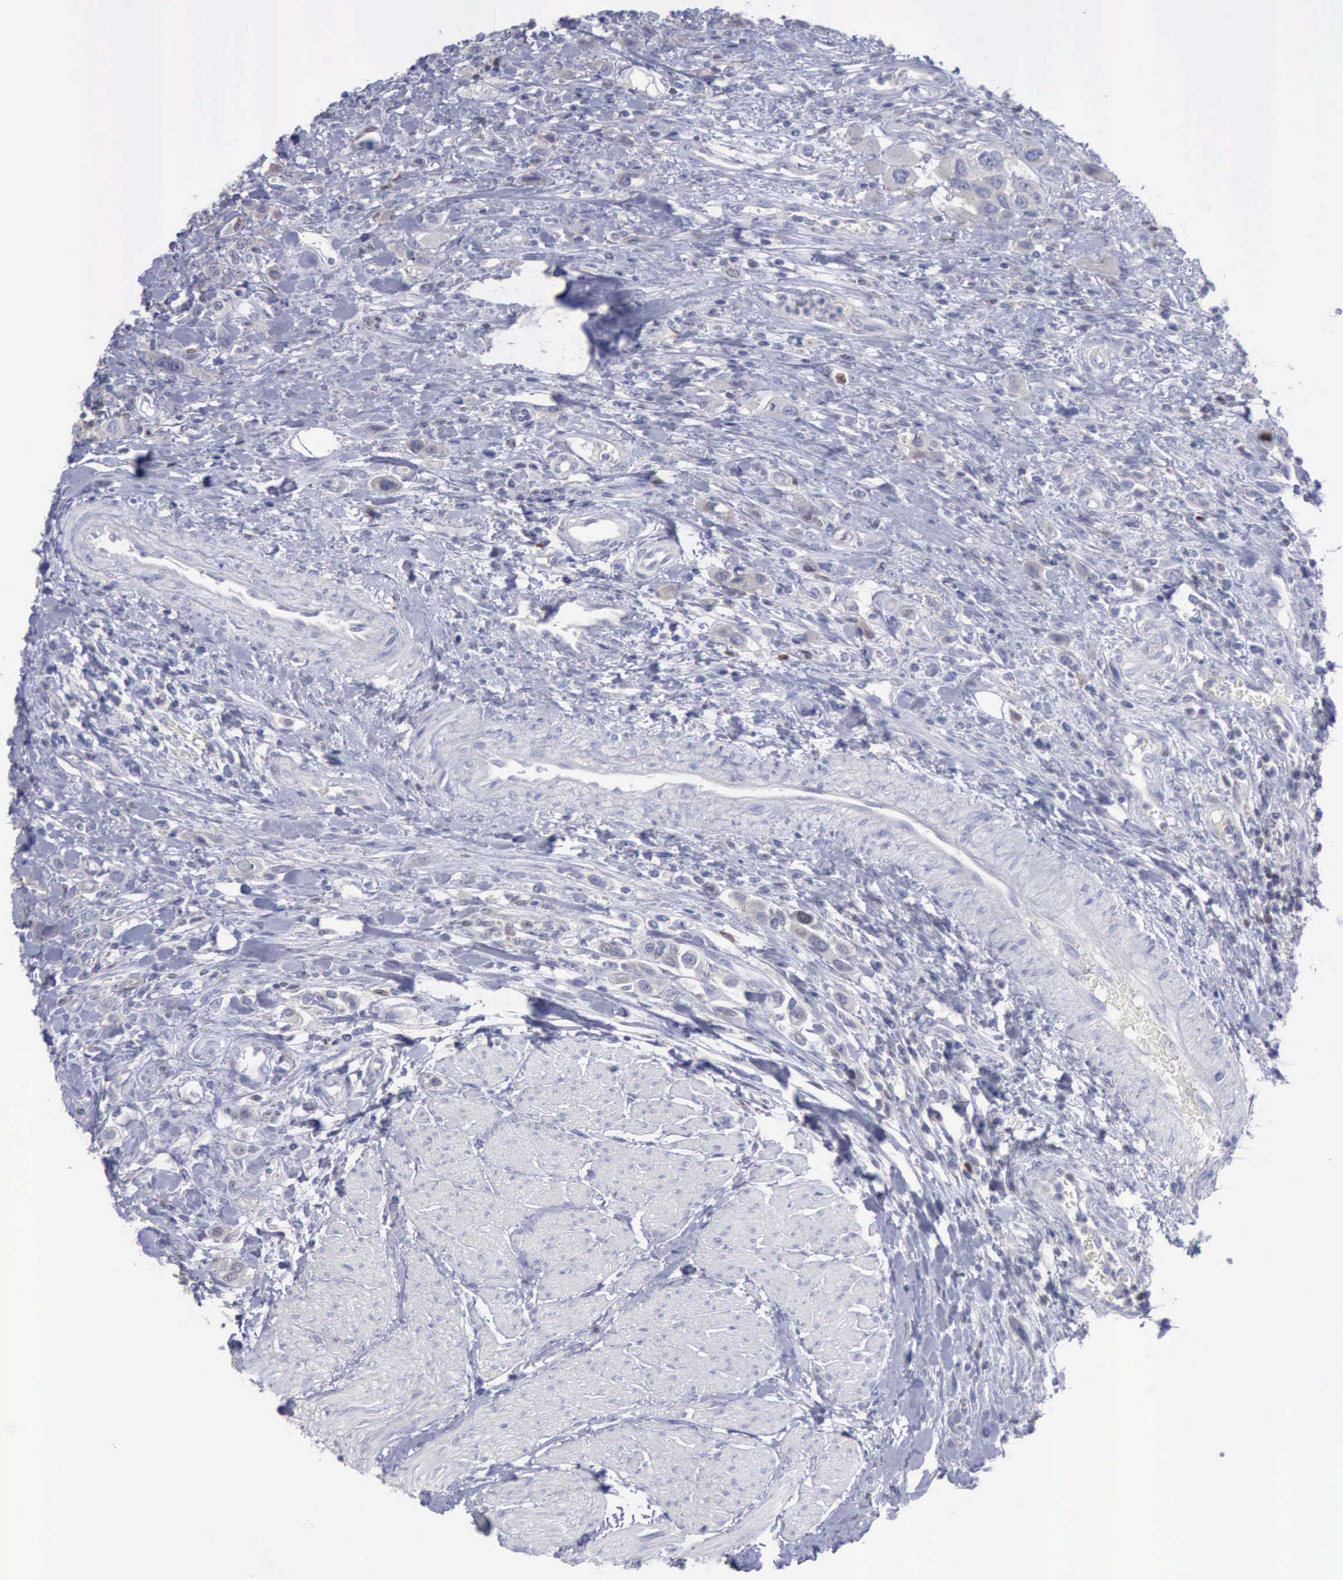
{"staining": {"intensity": "negative", "quantity": "none", "location": "none"}, "tissue": "urothelial cancer", "cell_type": "Tumor cells", "image_type": "cancer", "snomed": [{"axis": "morphology", "description": "Urothelial carcinoma, High grade"}, {"axis": "topography", "description": "Urinary bladder"}], "caption": "DAB (3,3'-diaminobenzidine) immunohistochemical staining of human high-grade urothelial carcinoma exhibits no significant expression in tumor cells.", "gene": "SATB2", "patient": {"sex": "male", "age": 50}}